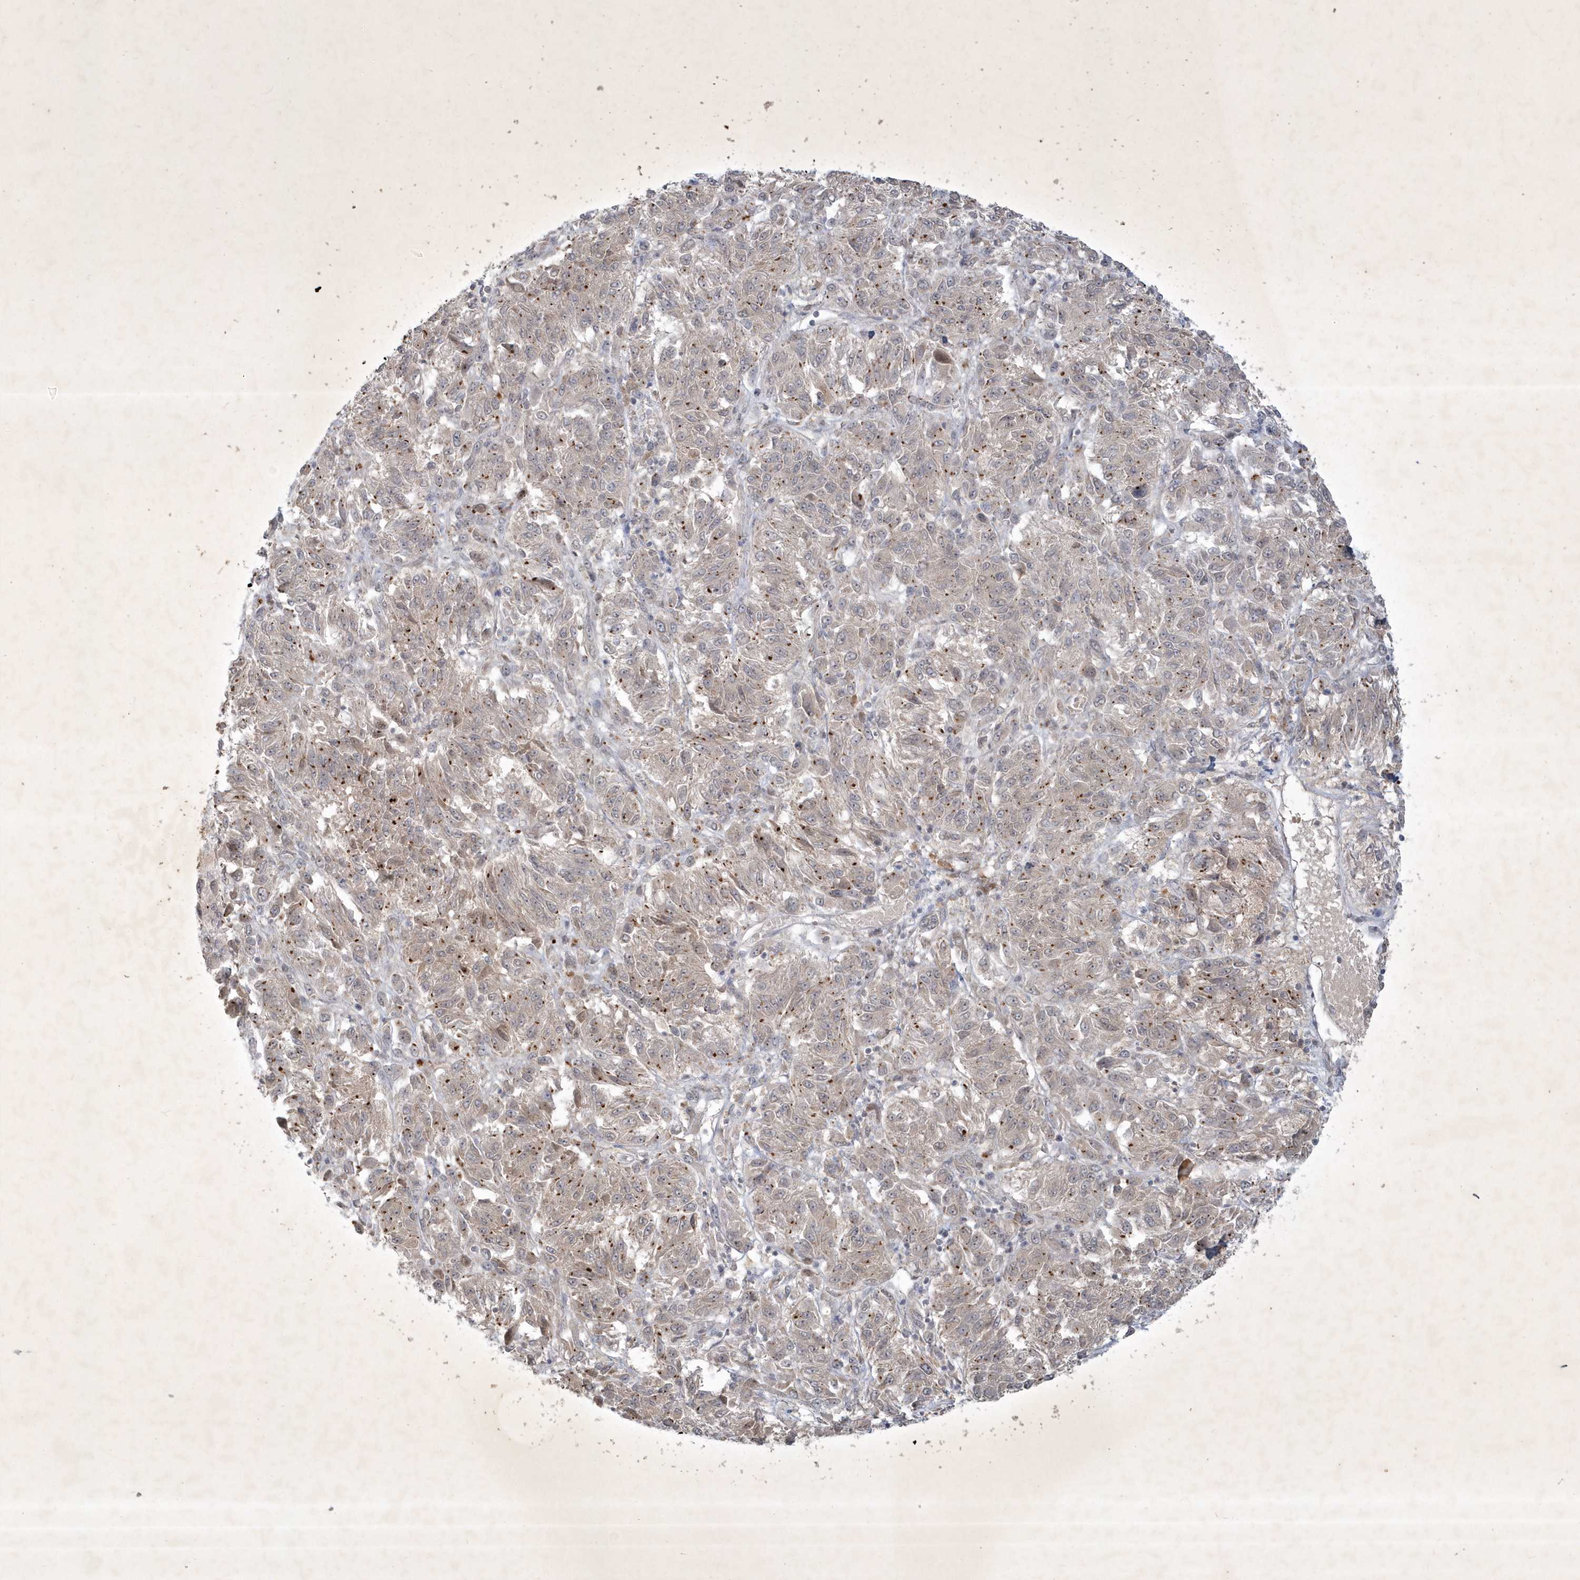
{"staining": {"intensity": "weak", "quantity": "25%-75%", "location": "cytoplasmic/membranous"}, "tissue": "melanoma", "cell_type": "Tumor cells", "image_type": "cancer", "snomed": [{"axis": "morphology", "description": "Malignant melanoma, Metastatic site"}, {"axis": "topography", "description": "Lung"}], "caption": "Tumor cells display weak cytoplasmic/membranous positivity in approximately 25%-75% of cells in malignant melanoma (metastatic site). The protein is stained brown, and the nuclei are stained in blue (DAB IHC with brightfield microscopy, high magnification).", "gene": "BOD1", "patient": {"sex": "male", "age": 64}}